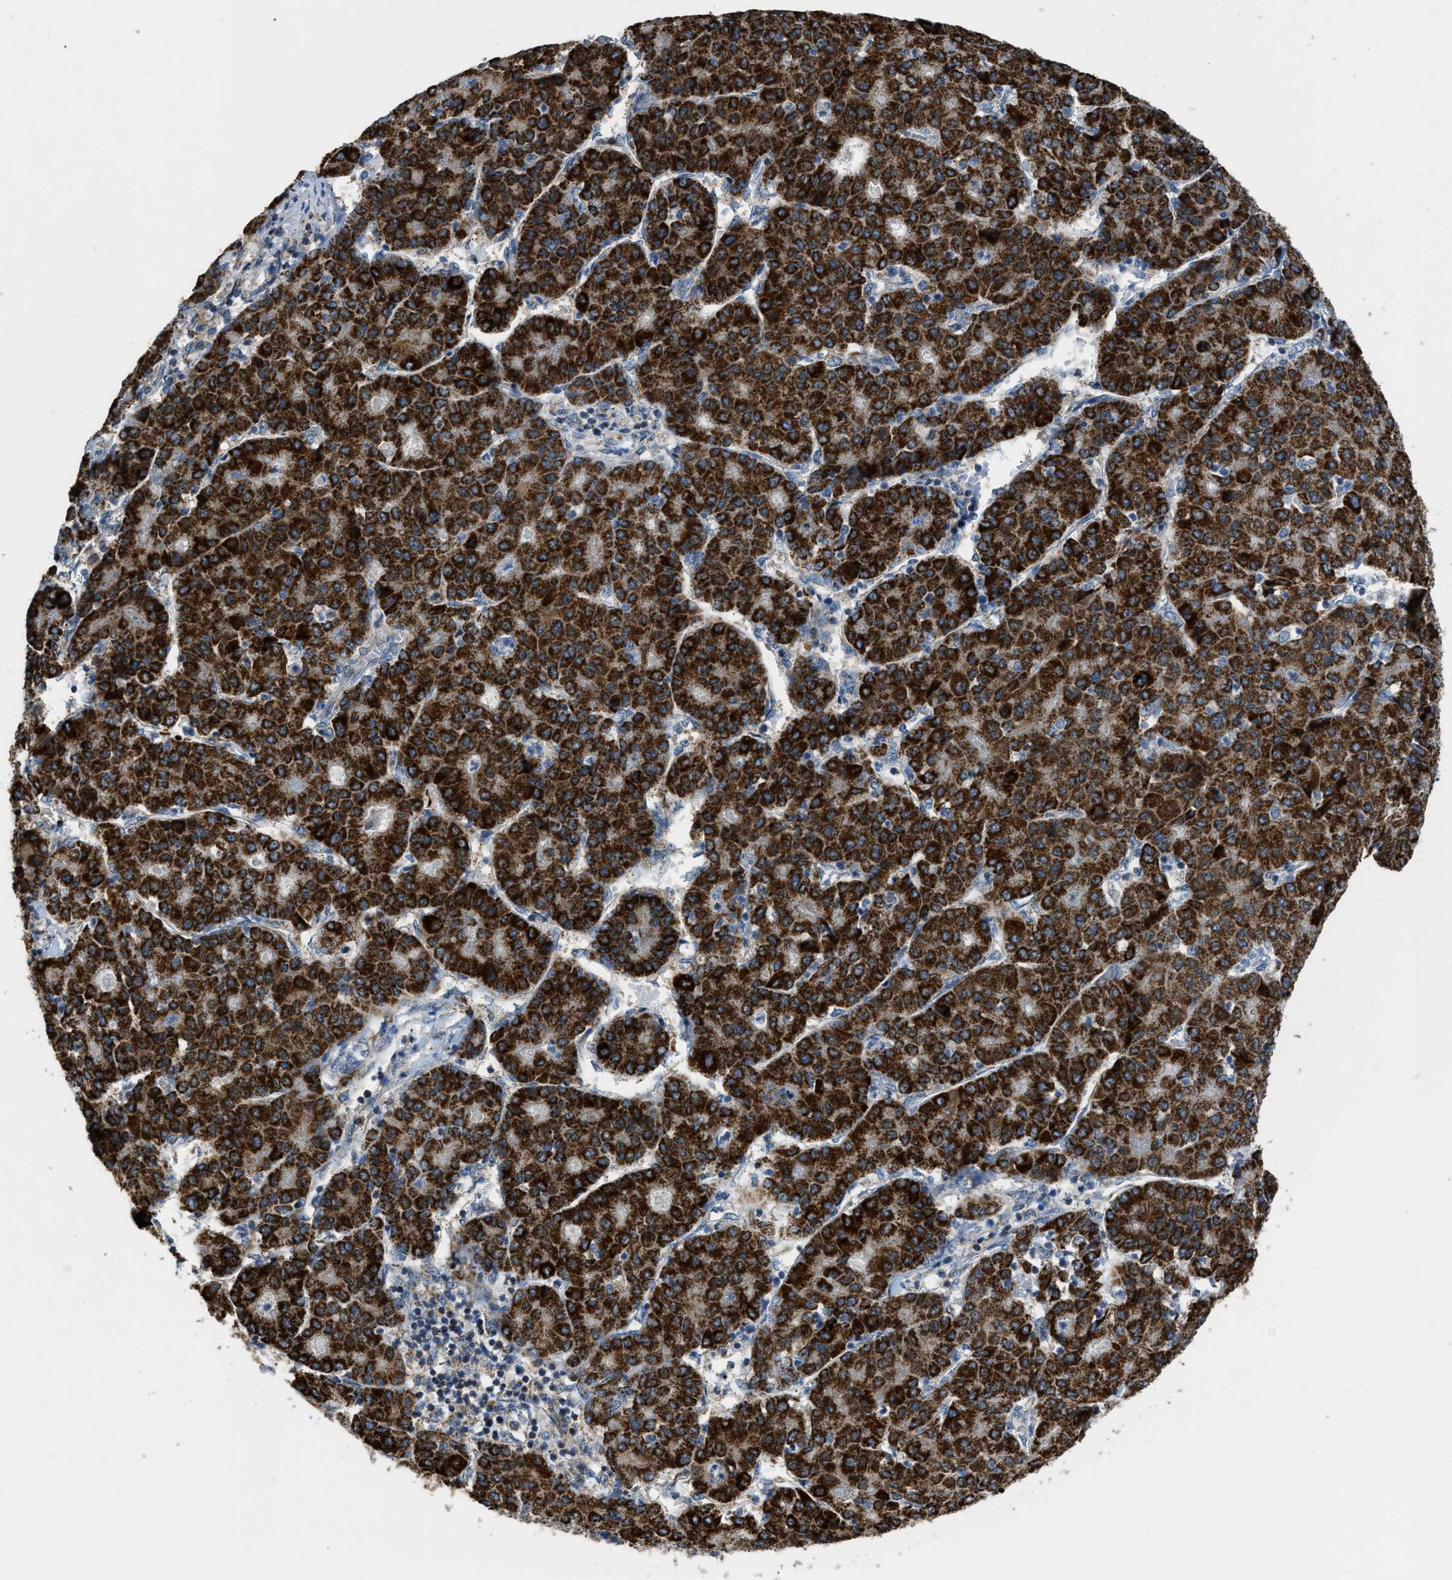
{"staining": {"intensity": "strong", "quantity": ">75%", "location": "cytoplasmic/membranous"}, "tissue": "liver cancer", "cell_type": "Tumor cells", "image_type": "cancer", "snomed": [{"axis": "morphology", "description": "Carcinoma, Hepatocellular, NOS"}, {"axis": "topography", "description": "Liver"}], "caption": "This is an image of IHC staining of hepatocellular carcinoma (liver), which shows strong expression in the cytoplasmic/membranous of tumor cells.", "gene": "ETFB", "patient": {"sex": "male", "age": 65}}